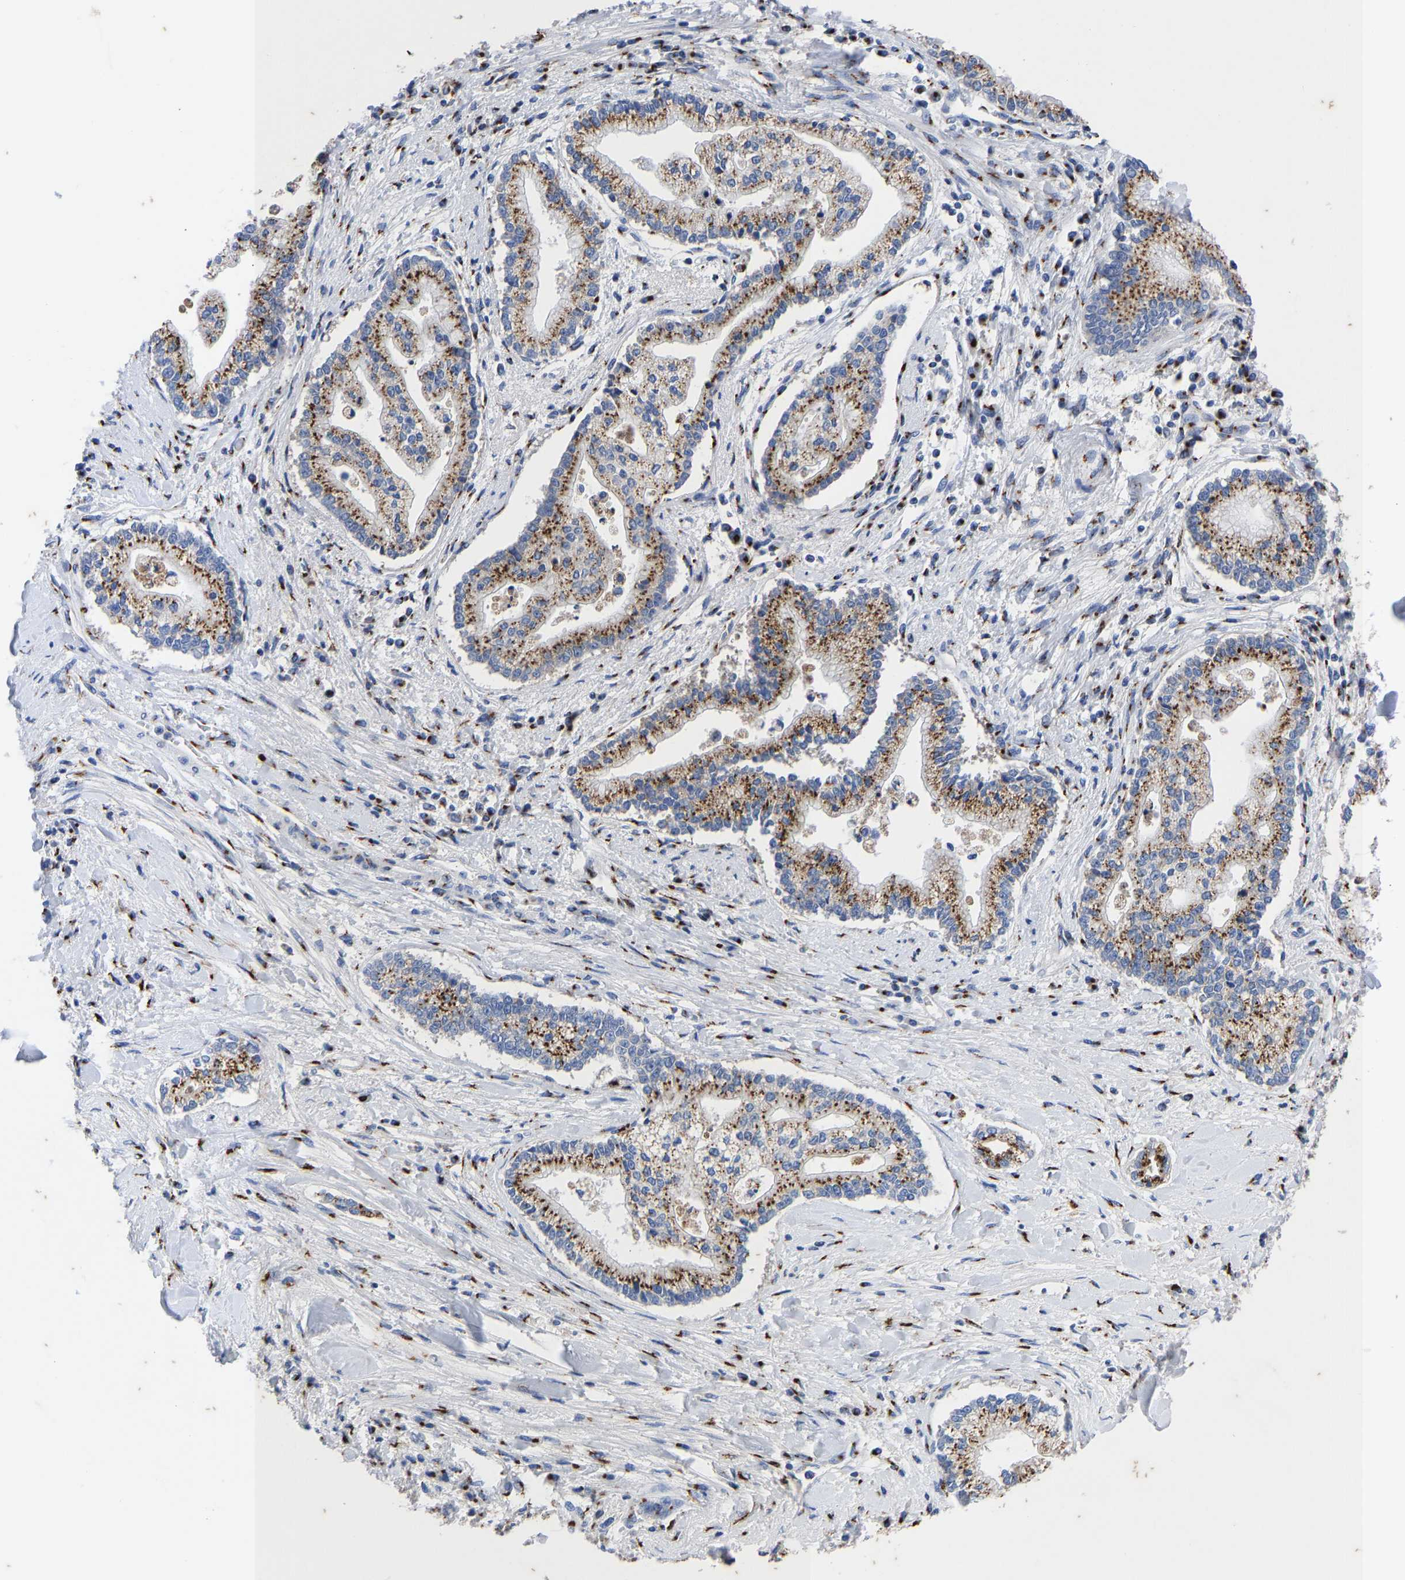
{"staining": {"intensity": "moderate", "quantity": ">75%", "location": "cytoplasmic/membranous"}, "tissue": "liver cancer", "cell_type": "Tumor cells", "image_type": "cancer", "snomed": [{"axis": "morphology", "description": "Cholangiocarcinoma"}, {"axis": "topography", "description": "Liver"}], "caption": "Protein staining demonstrates moderate cytoplasmic/membranous expression in about >75% of tumor cells in liver cancer (cholangiocarcinoma).", "gene": "TMEM87A", "patient": {"sex": "male", "age": 50}}